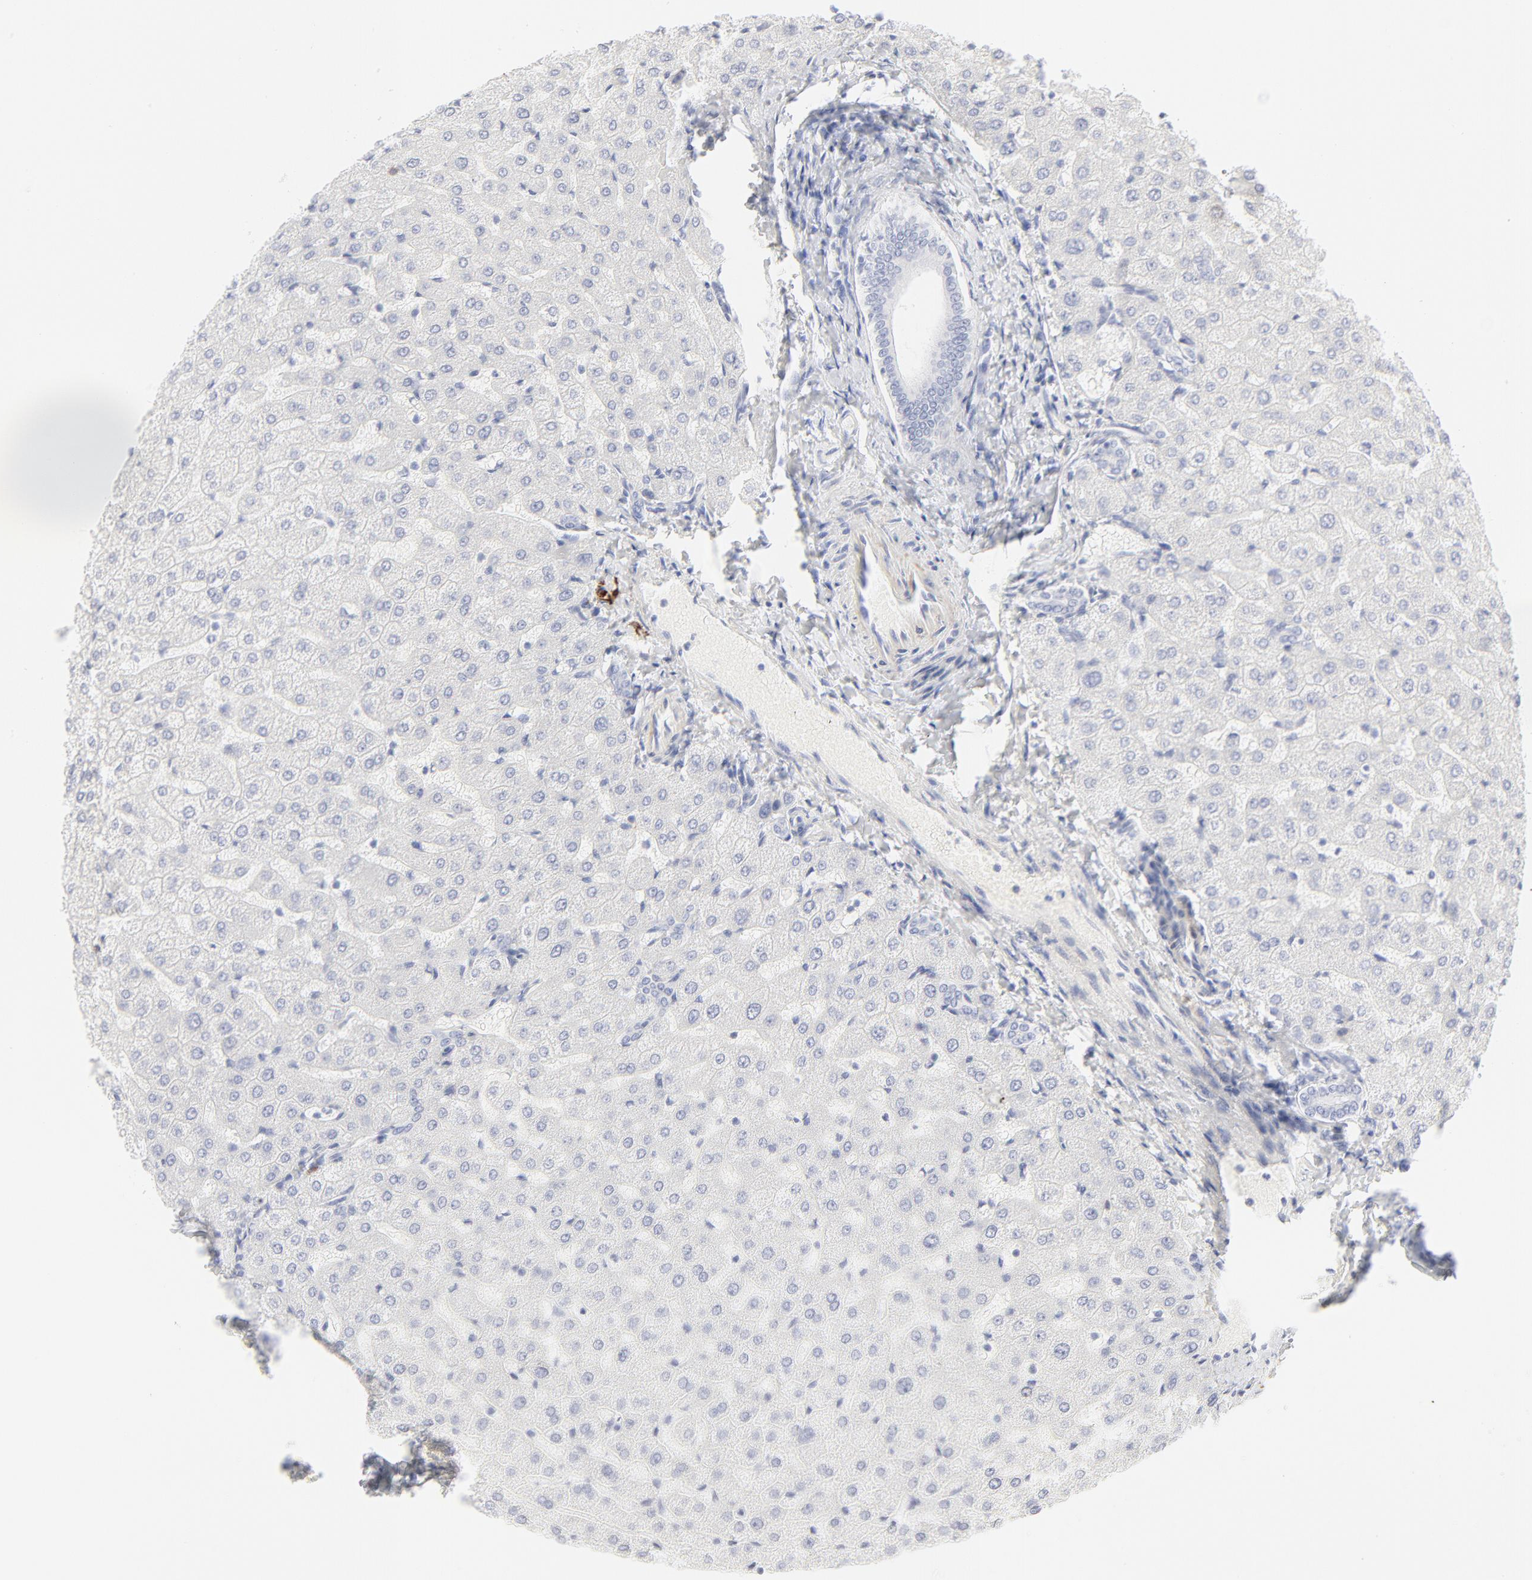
{"staining": {"intensity": "negative", "quantity": "none", "location": "none"}, "tissue": "liver", "cell_type": "Cholangiocytes", "image_type": "normal", "snomed": [{"axis": "morphology", "description": "Normal tissue, NOS"}, {"axis": "morphology", "description": "Fibrosis, NOS"}, {"axis": "topography", "description": "Liver"}], "caption": "Cholangiocytes show no significant positivity in normal liver. (DAB immunohistochemistry (IHC), high magnification).", "gene": "CCR7", "patient": {"sex": "female", "age": 29}}